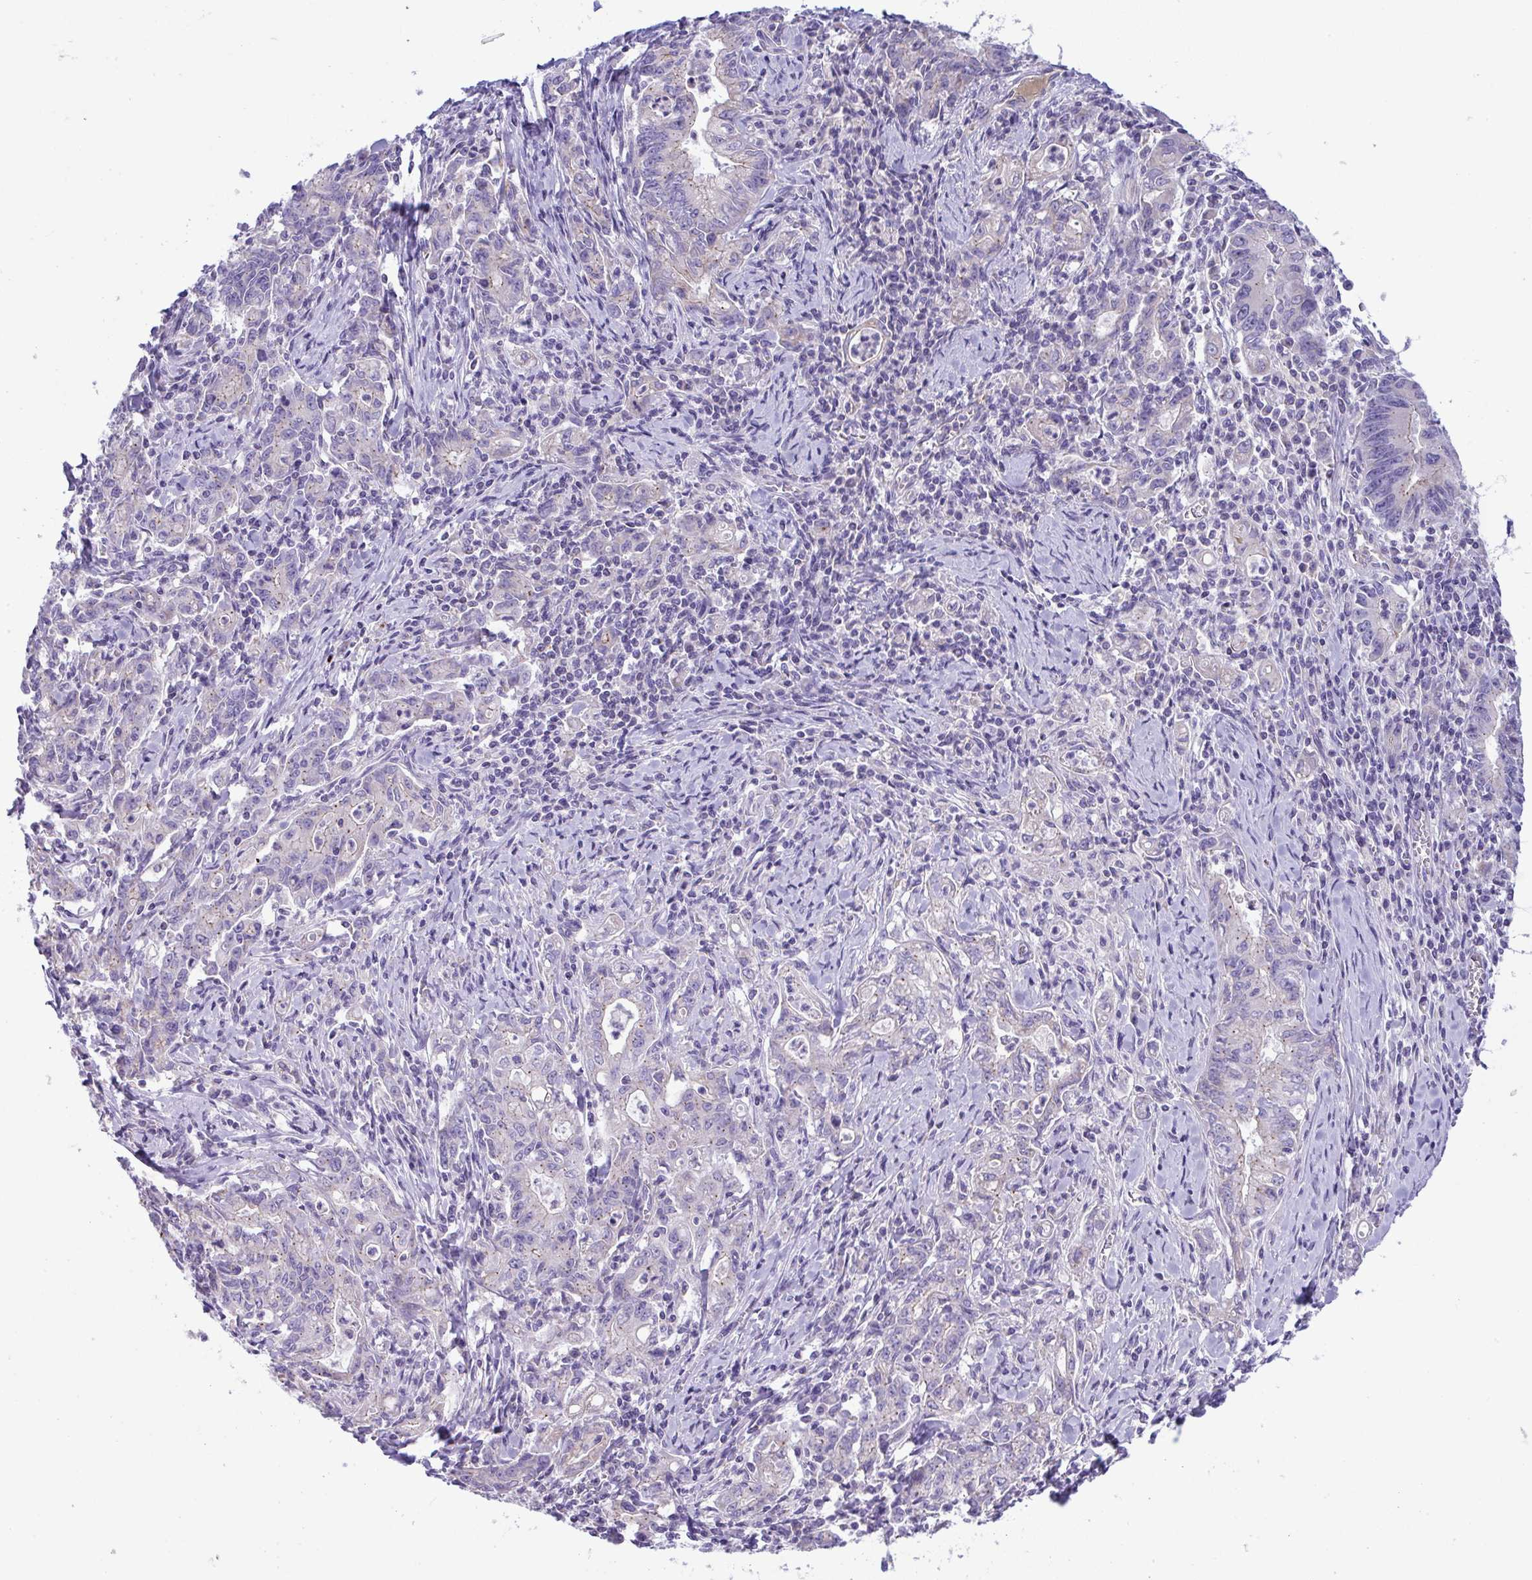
{"staining": {"intensity": "negative", "quantity": "none", "location": "none"}, "tissue": "stomach cancer", "cell_type": "Tumor cells", "image_type": "cancer", "snomed": [{"axis": "morphology", "description": "Adenocarcinoma, NOS"}, {"axis": "topography", "description": "Stomach, upper"}], "caption": "IHC histopathology image of human stomach cancer stained for a protein (brown), which demonstrates no positivity in tumor cells.", "gene": "PLA2G12B", "patient": {"sex": "female", "age": 79}}